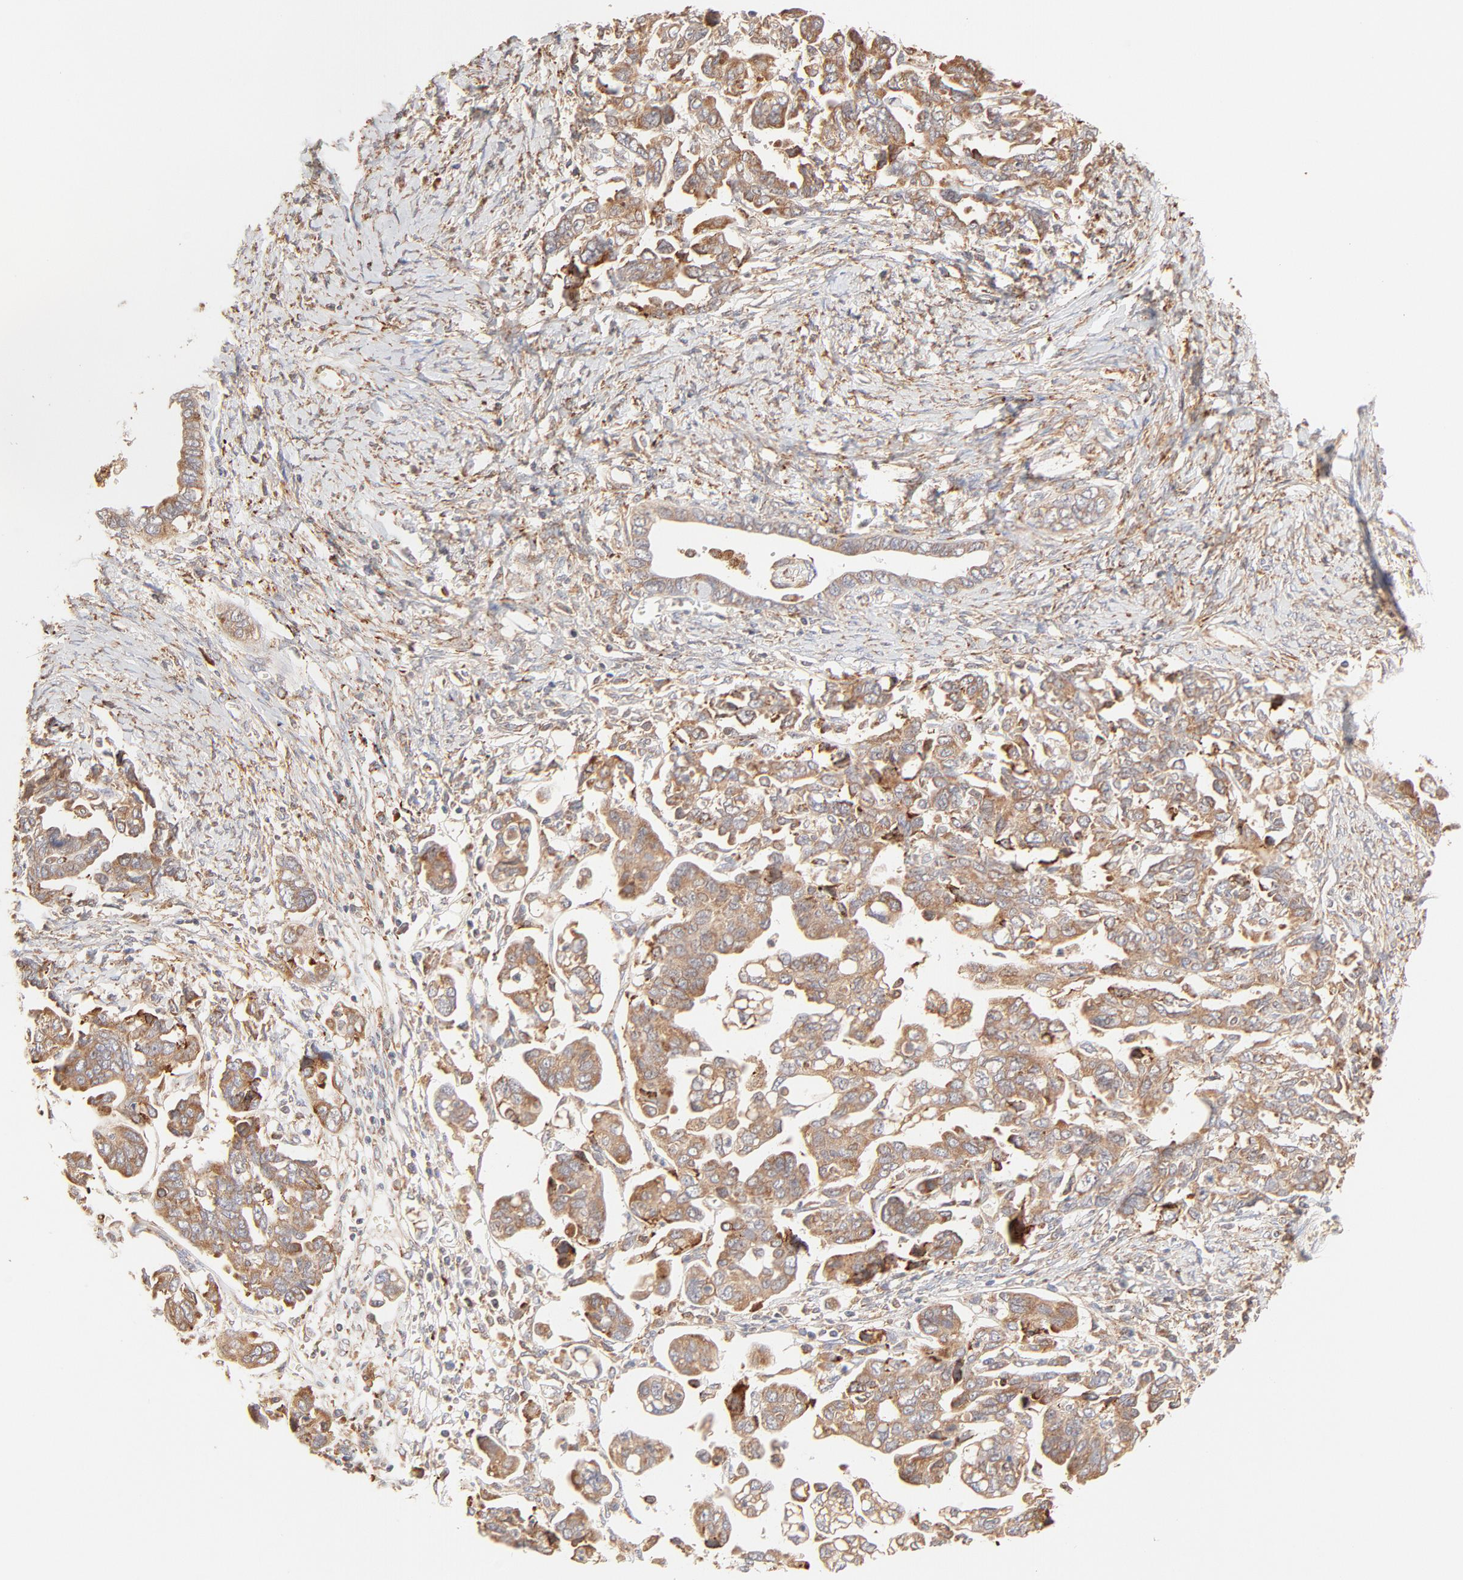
{"staining": {"intensity": "moderate", "quantity": ">75%", "location": "cytoplasmic/membranous"}, "tissue": "ovarian cancer", "cell_type": "Tumor cells", "image_type": "cancer", "snomed": [{"axis": "morphology", "description": "Cystadenocarcinoma, serous, NOS"}, {"axis": "topography", "description": "Ovary"}], "caption": "Protein staining of ovarian cancer (serous cystadenocarcinoma) tissue demonstrates moderate cytoplasmic/membranous positivity in approximately >75% of tumor cells. (Brightfield microscopy of DAB IHC at high magnification).", "gene": "PARP12", "patient": {"sex": "female", "age": 69}}